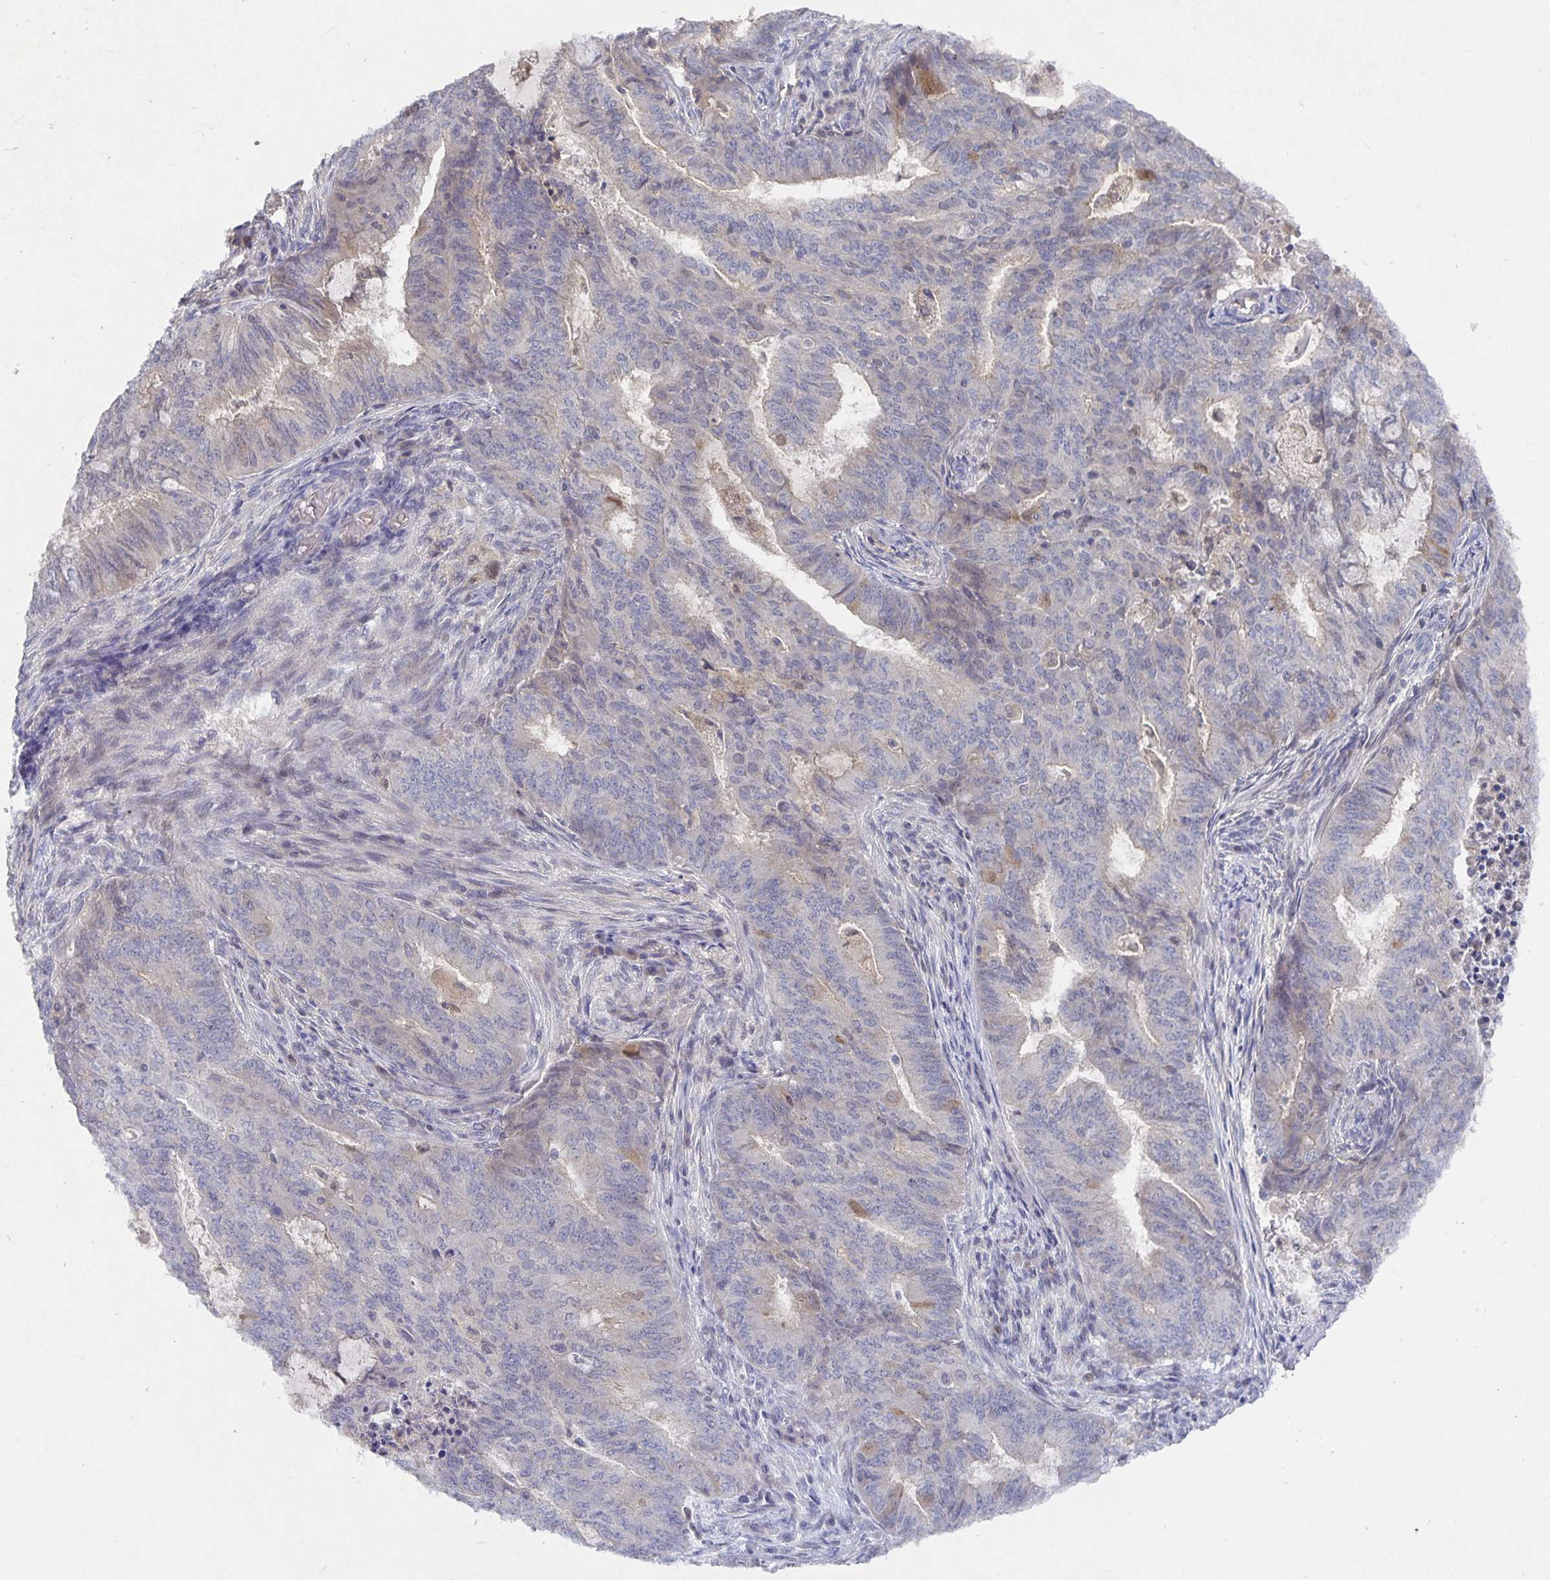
{"staining": {"intensity": "negative", "quantity": "none", "location": "none"}, "tissue": "endometrial cancer", "cell_type": "Tumor cells", "image_type": "cancer", "snomed": [{"axis": "morphology", "description": "Adenocarcinoma, NOS"}, {"axis": "topography", "description": "Endometrium"}], "caption": "A micrograph of human endometrial cancer is negative for staining in tumor cells.", "gene": "HEPN1", "patient": {"sex": "female", "age": 62}}